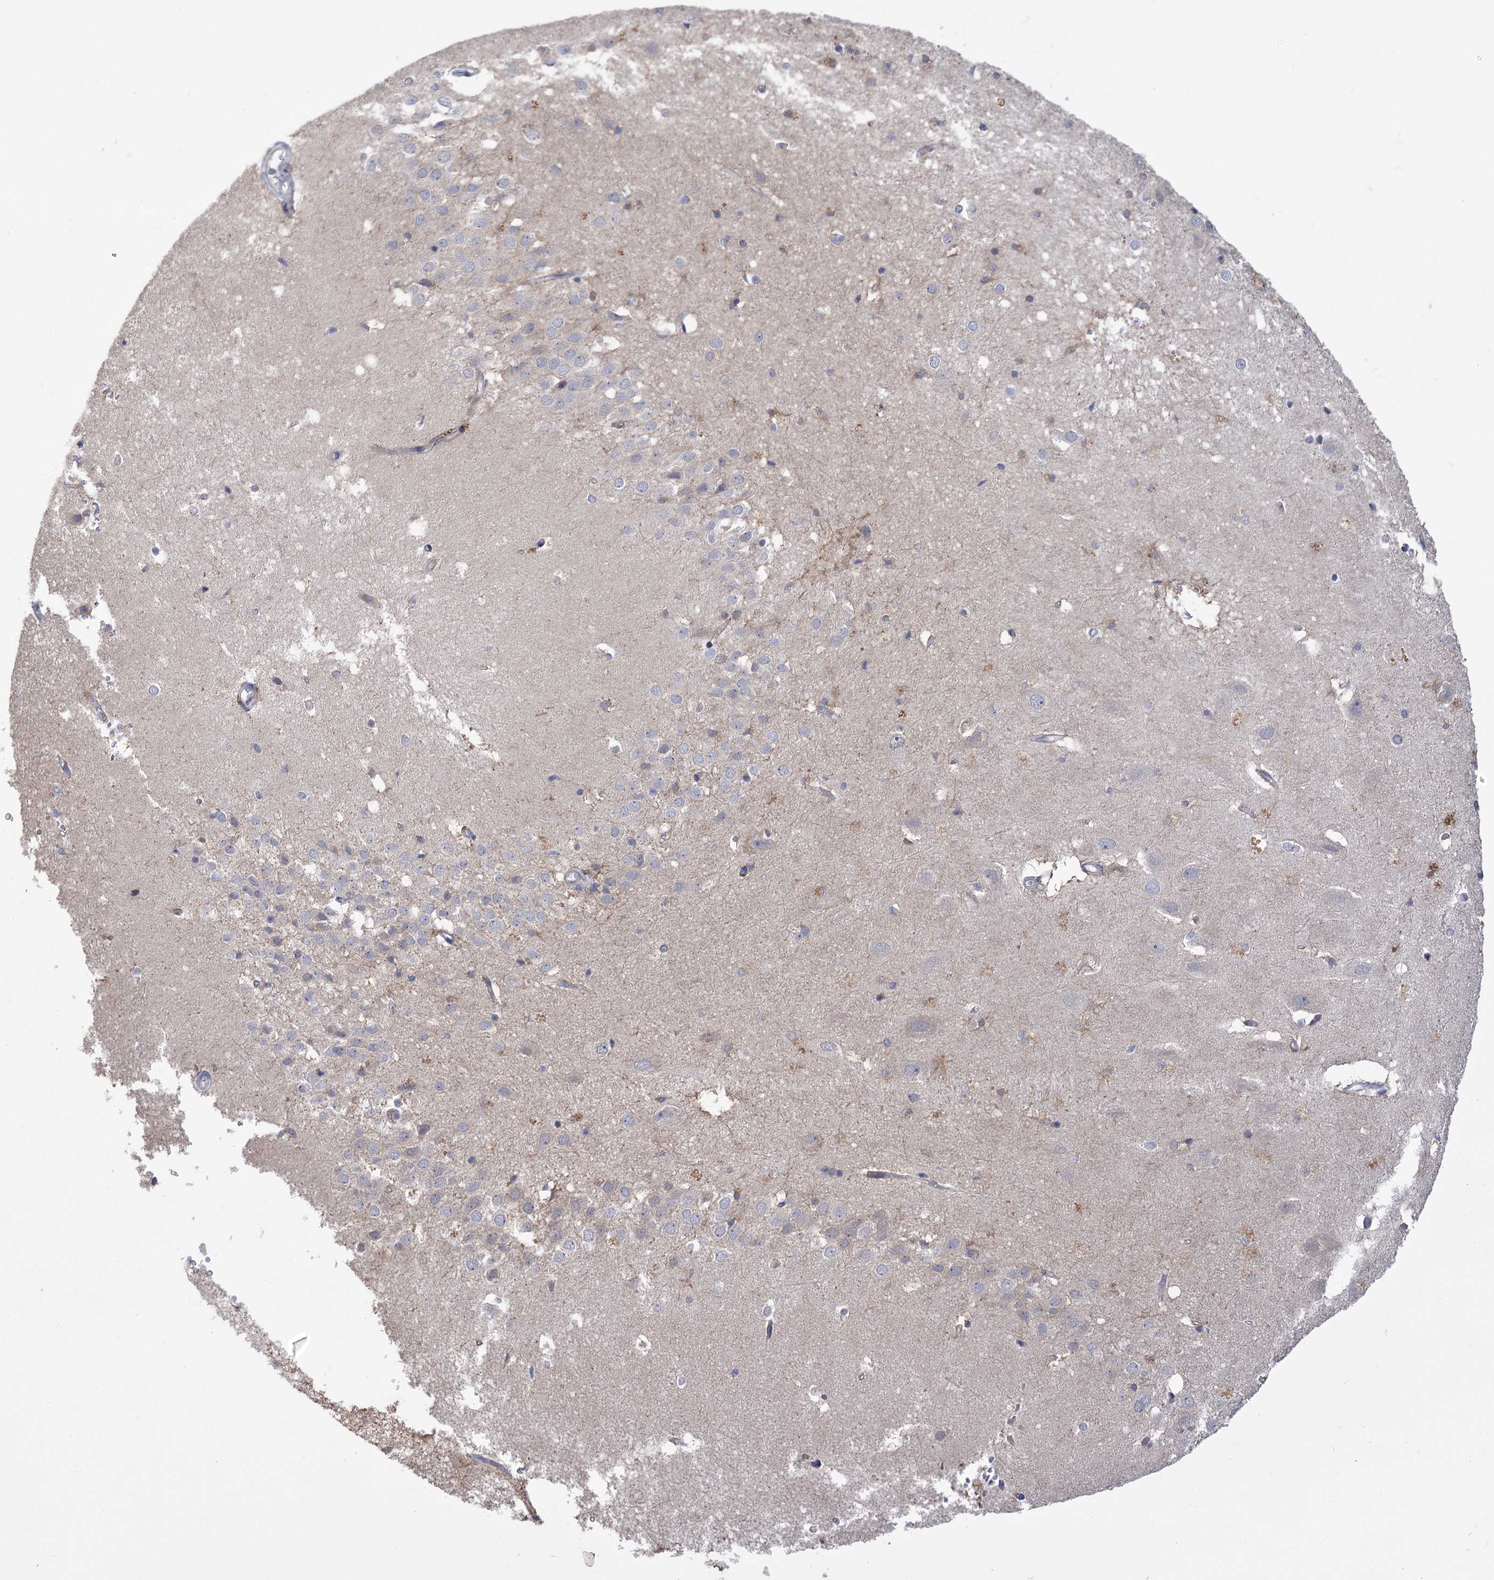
{"staining": {"intensity": "weak", "quantity": "<25%", "location": "cytoplasmic/membranous"}, "tissue": "hippocampus", "cell_type": "Glial cells", "image_type": "normal", "snomed": [{"axis": "morphology", "description": "Normal tissue, NOS"}, {"axis": "topography", "description": "Hippocampus"}], "caption": "DAB (3,3'-diaminobenzidine) immunohistochemical staining of benign human hippocampus shows no significant staining in glial cells.", "gene": "PBLD", "patient": {"sex": "female", "age": 52}}